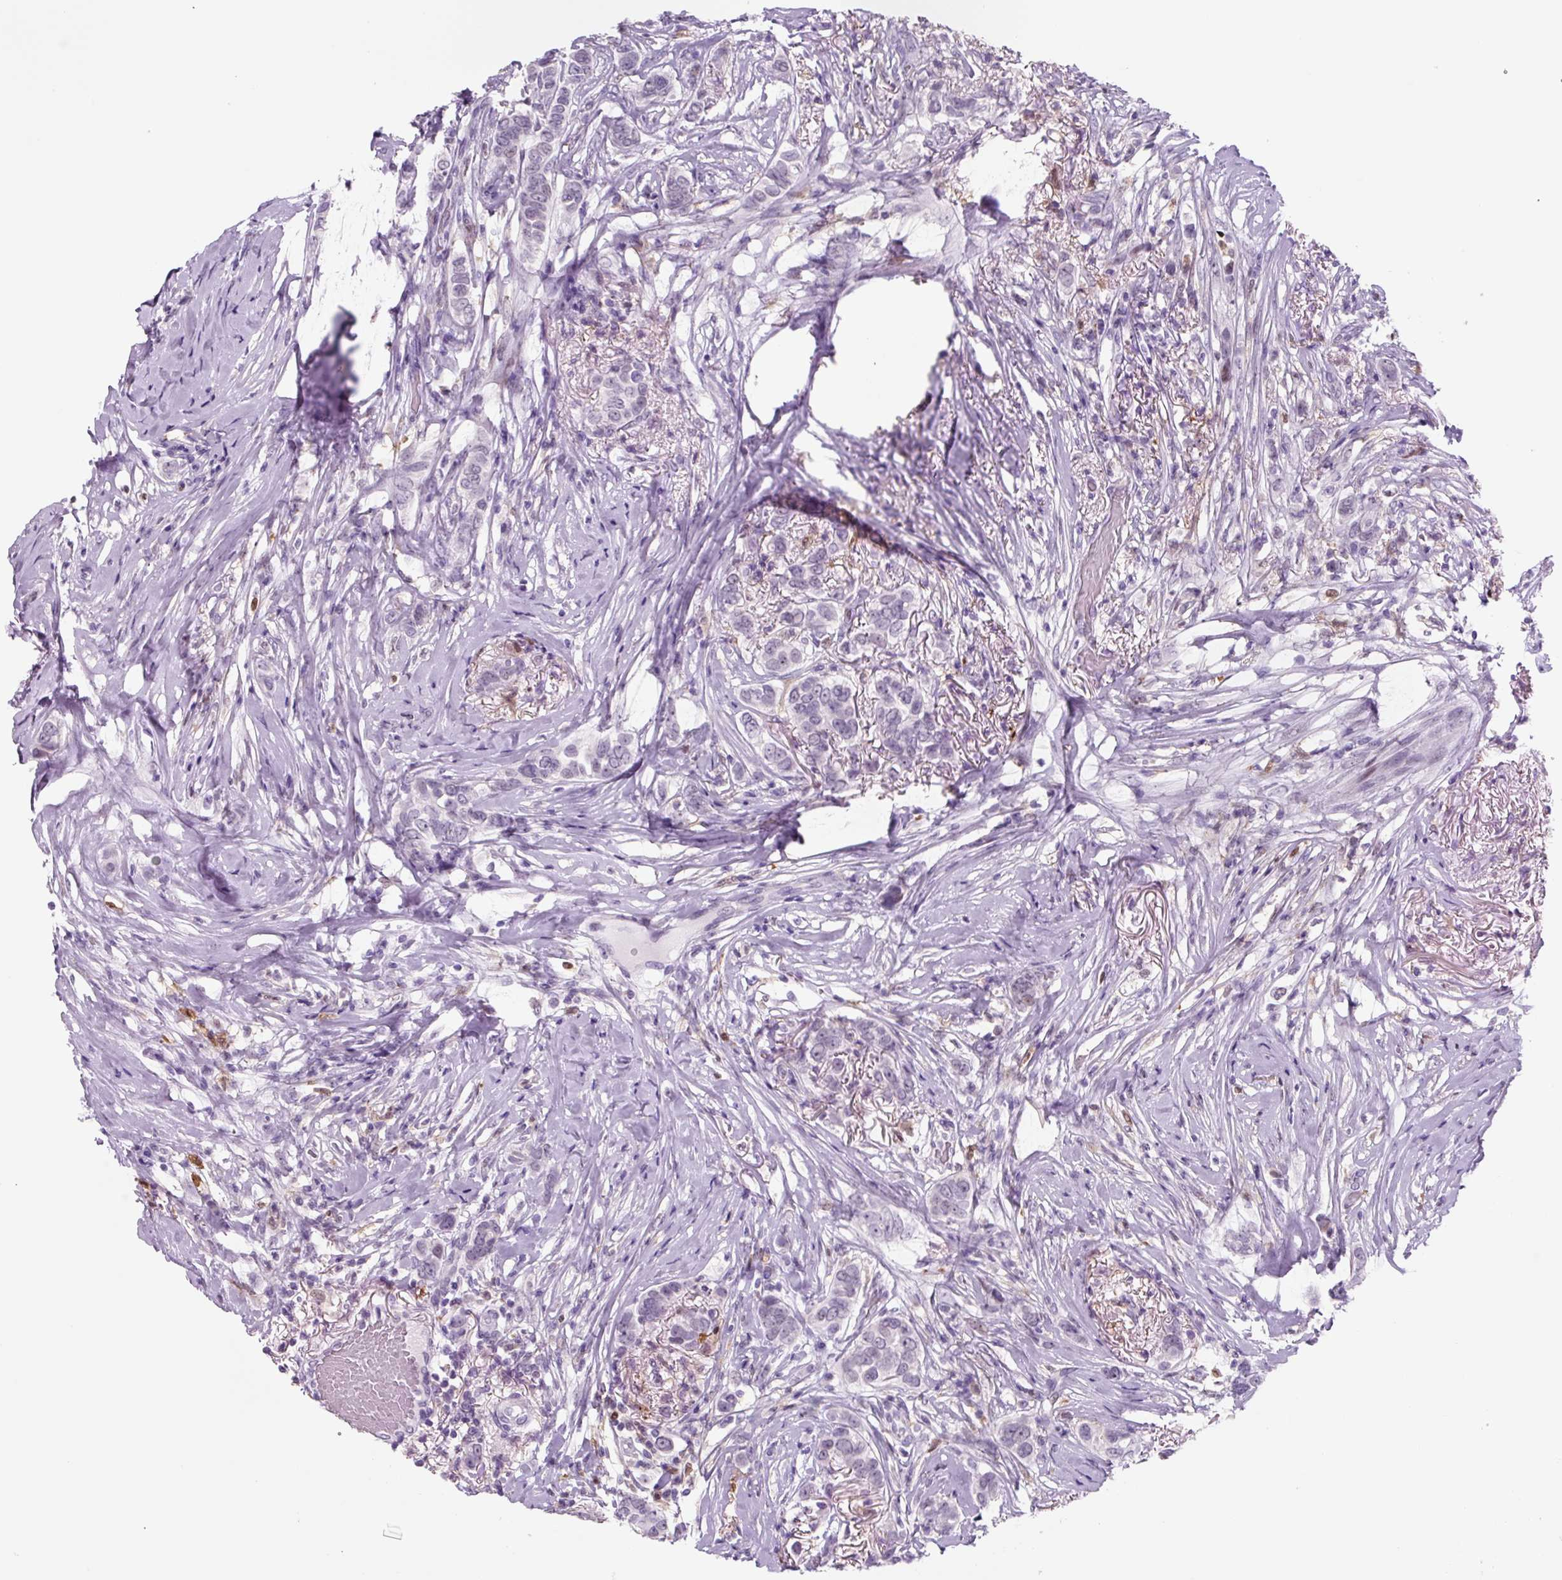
{"staining": {"intensity": "negative", "quantity": "none", "location": "none"}, "tissue": "breast cancer", "cell_type": "Tumor cells", "image_type": "cancer", "snomed": [{"axis": "morphology", "description": "Lobular carcinoma"}, {"axis": "topography", "description": "Breast"}], "caption": "Immunohistochemistry (IHC) of human breast lobular carcinoma shows no staining in tumor cells.", "gene": "TNFRSF8", "patient": {"sex": "female", "age": 51}}